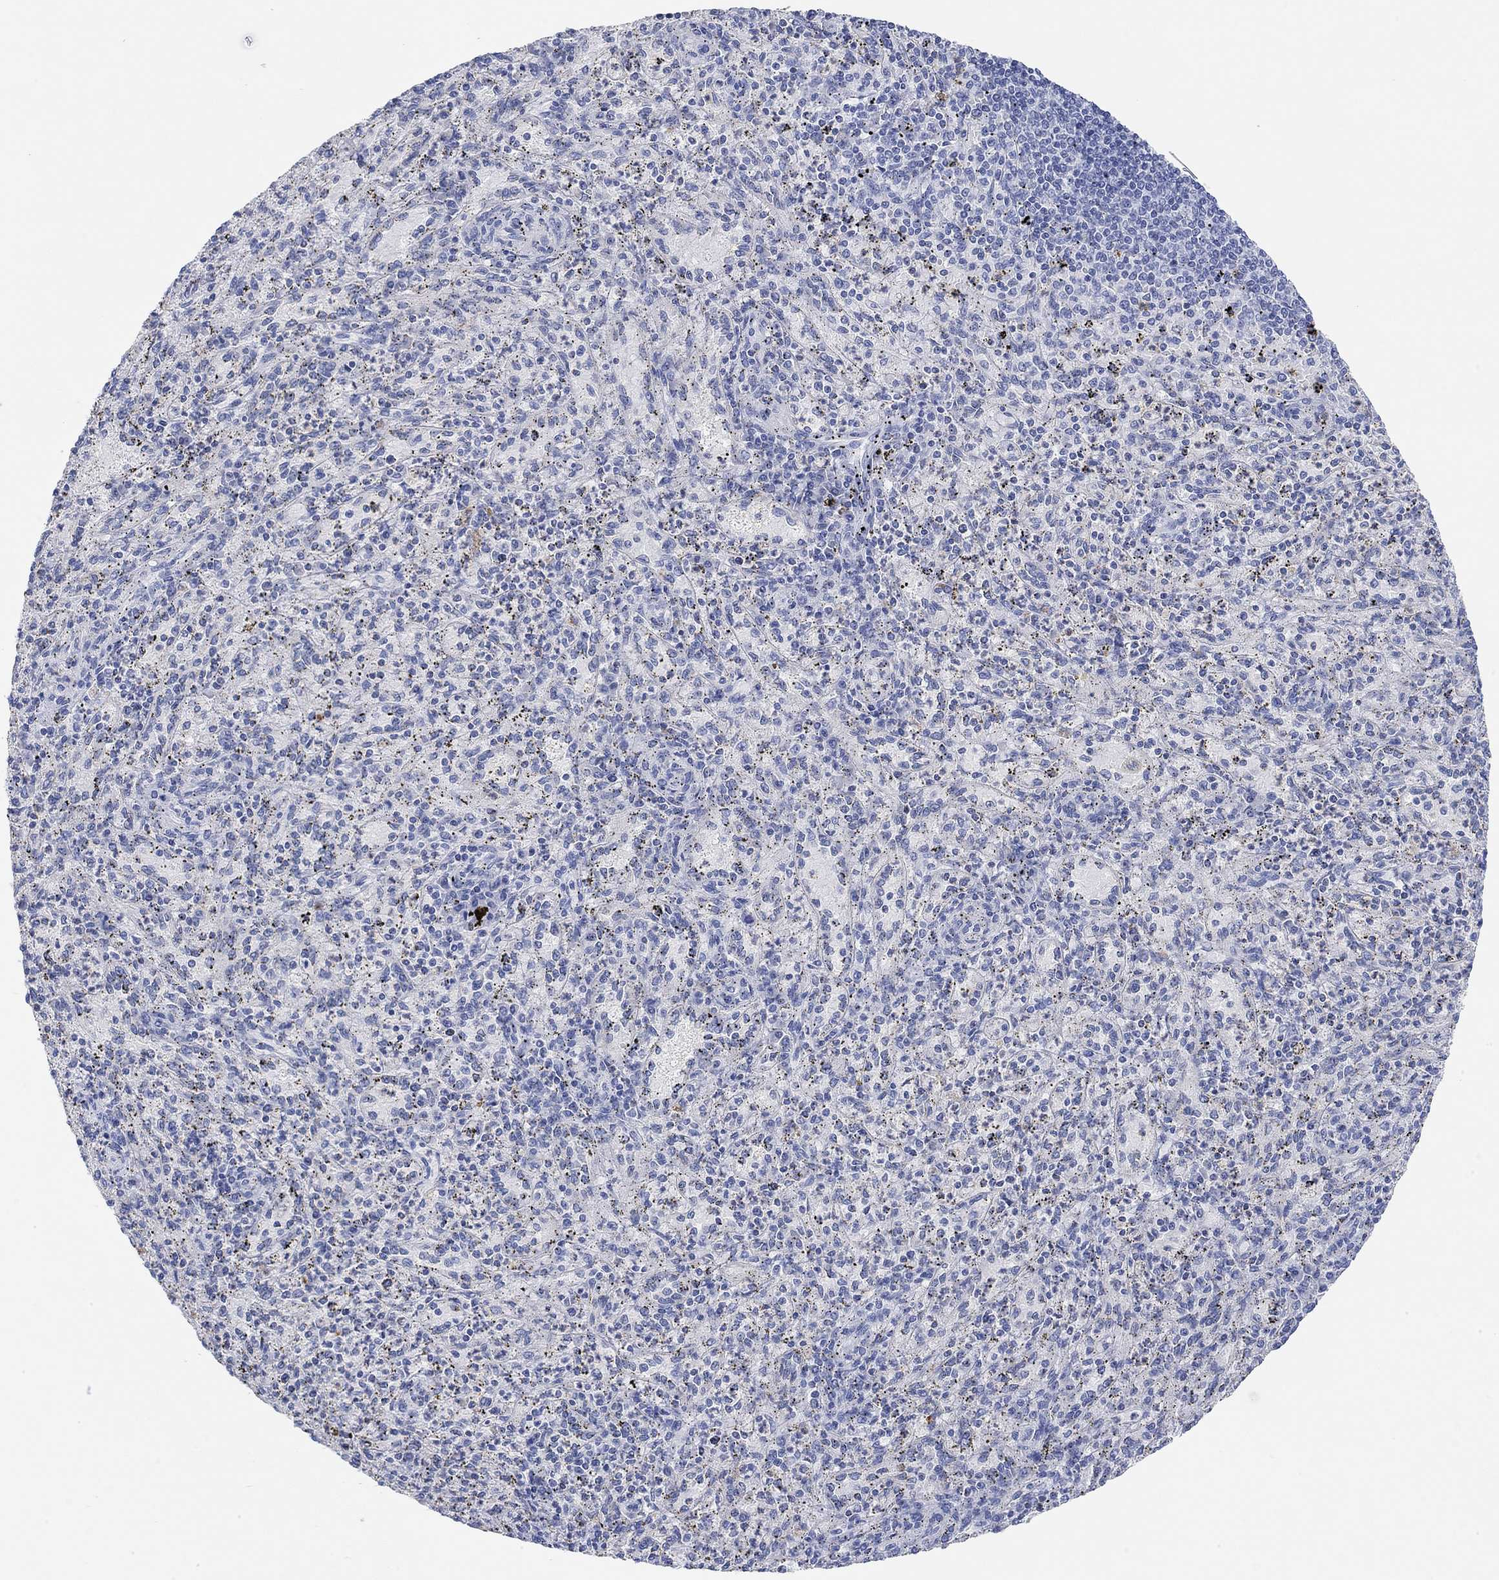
{"staining": {"intensity": "weak", "quantity": "<25%", "location": "cytoplasmic/membranous"}, "tissue": "spleen", "cell_type": "Cells in red pulp", "image_type": "normal", "snomed": [{"axis": "morphology", "description": "Normal tissue, NOS"}, {"axis": "topography", "description": "Spleen"}], "caption": "Cells in red pulp show no significant expression in unremarkable spleen. (DAB immunohistochemistry visualized using brightfield microscopy, high magnification).", "gene": "VAT1L", "patient": {"sex": "male", "age": 60}}